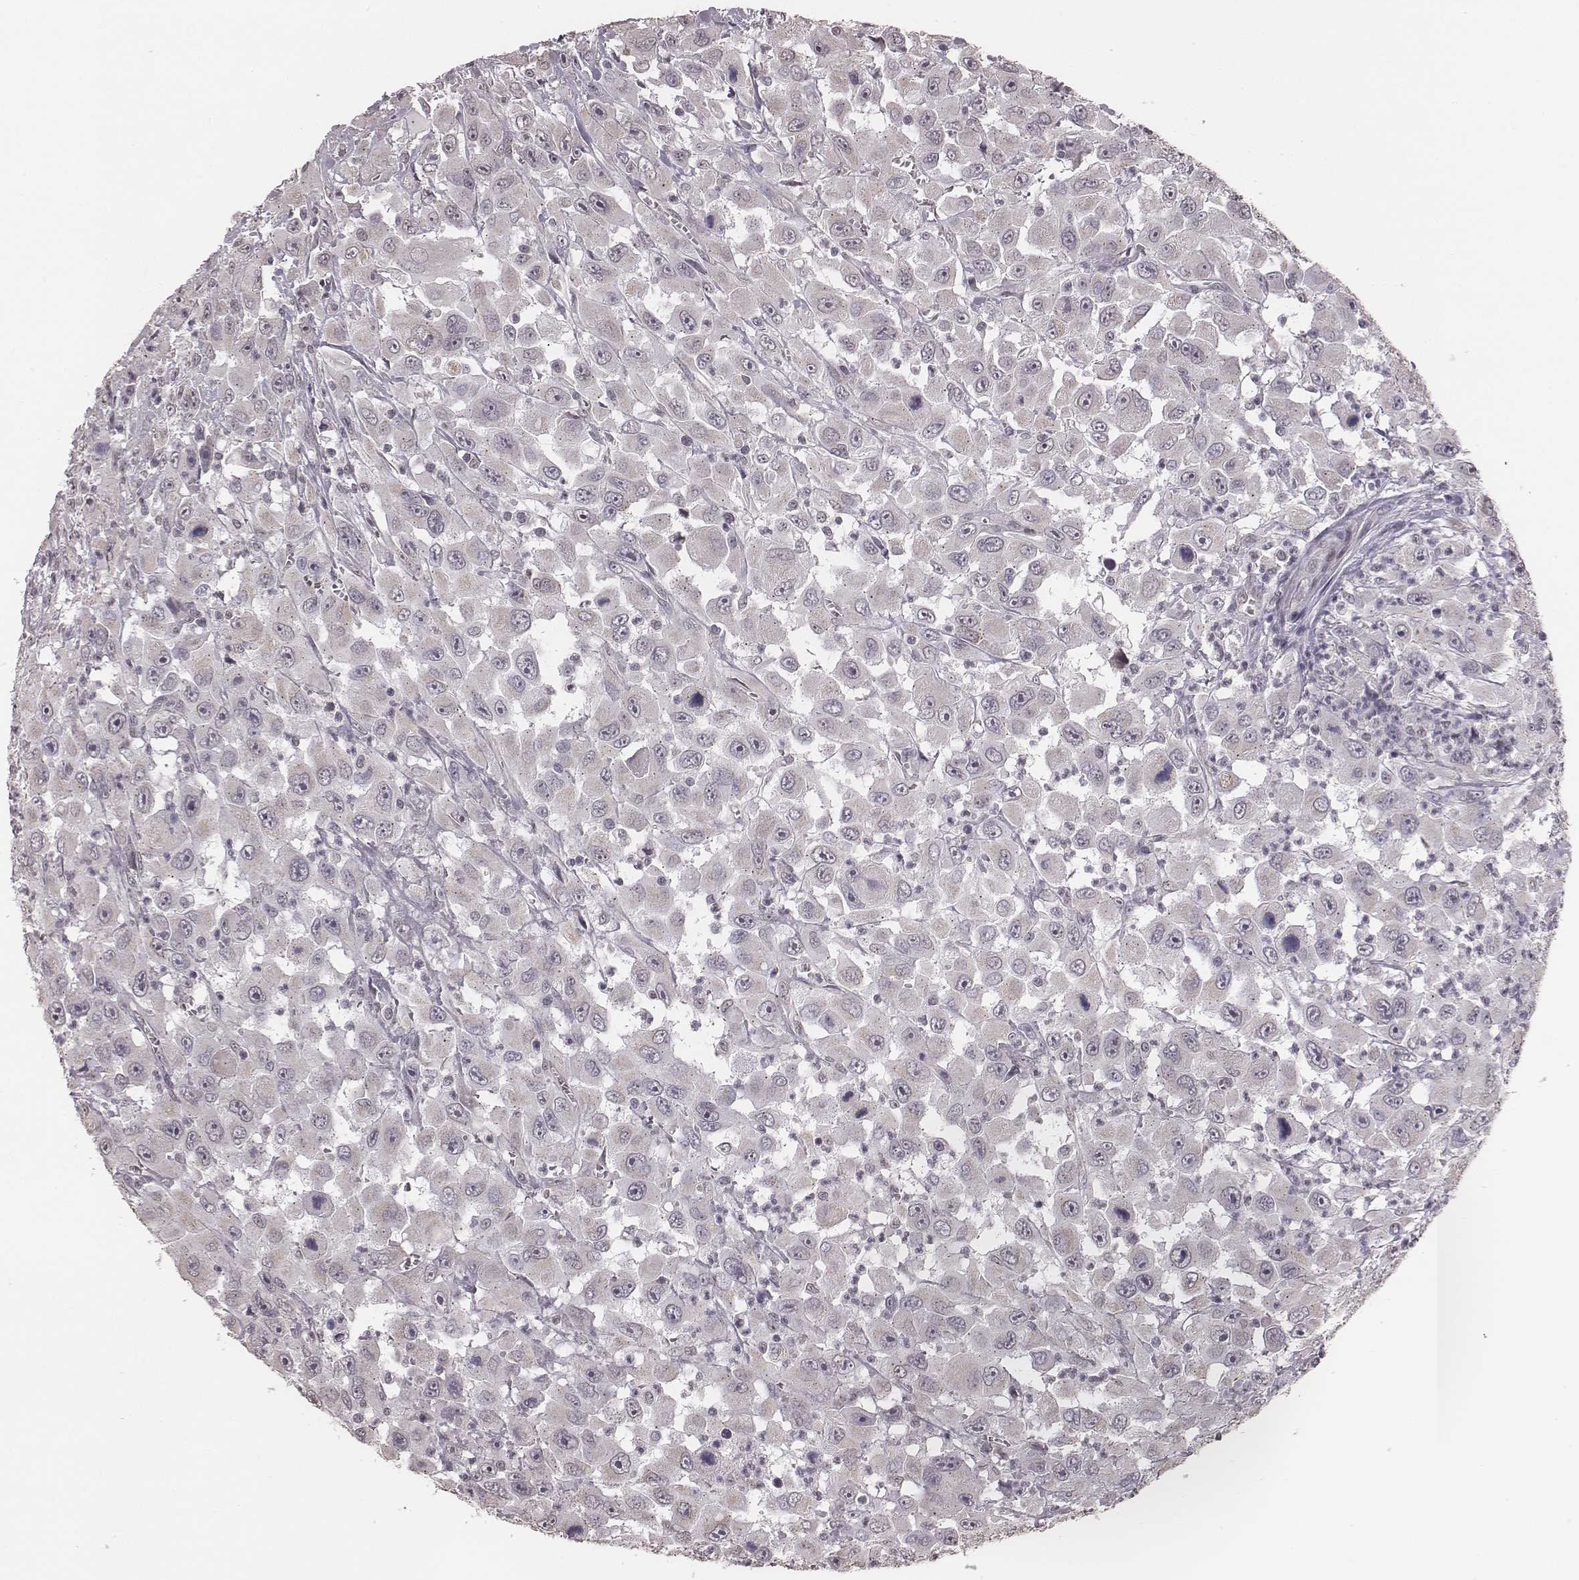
{"staining": {"intensity": "negative", "quantity": "none", "location": "none"}, "tissue": "head and neck cancer", "cell_type": "Tumor cells", "image_type": "cancer", "snomed": [{"axis": "morphology", "description": "Squamous cell carcinoma, NOS"}, {"axis": "morphology", "description": "Squamous cell carcinoma, metastatic, NOS"}, {"axis": "topography", "description": "Oral tissue"}, {"axis": "topography", "description": "Head-Neck"}], "caption": "Human head and neck cancer stained for a protein using IHC shows no positivity in tumor cells.", "gene": "SLC7A4", "patient": {"sex": "female", "age": 85}}